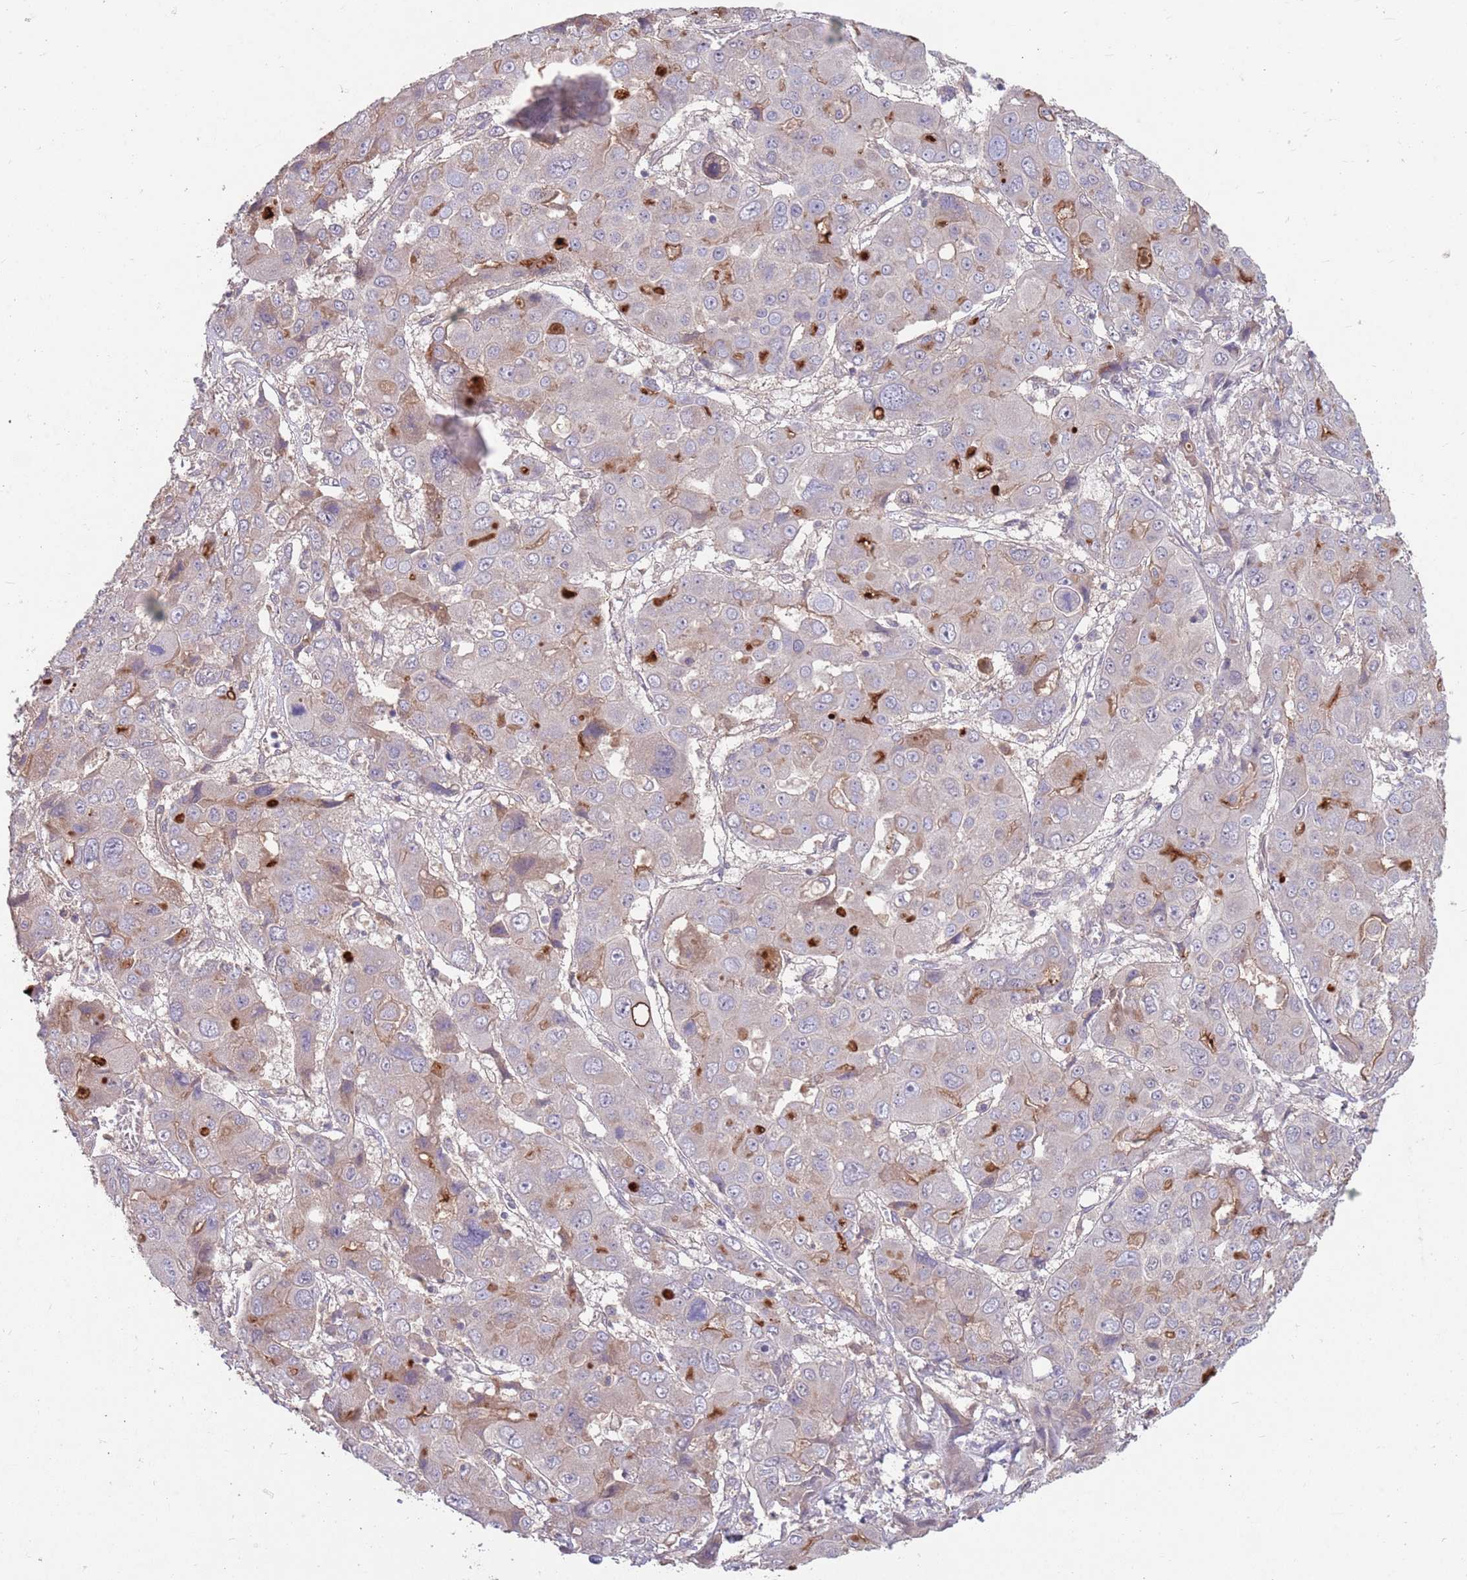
{"staining": {"intensity": "moderate", "quantity": "<25%", "location": "cytoplasmic/membranous"}, "tissue": "liver cancer", "cell_type": "Tumor cells", "image_type": "cancer", "snomed": [{"axis": "morphology", "description": "Cholangiocarcinoma"}, {"axis": "topography", "description": "Liver"}], "caption": "Immunohistochemistry (IHC) histopathology image of neoplastic tissue: human liver cancer (cholangiocarcinoma) stained using immunohistochemistry demonstrates low levels of moderate protein expression localized specifically in the cytoplasmic/membranous of tumor cells, appearing as a cytoplasmic/membranous brown color.", "gene": "MEI1", "patient": {"sex": "male", "age": 67}}